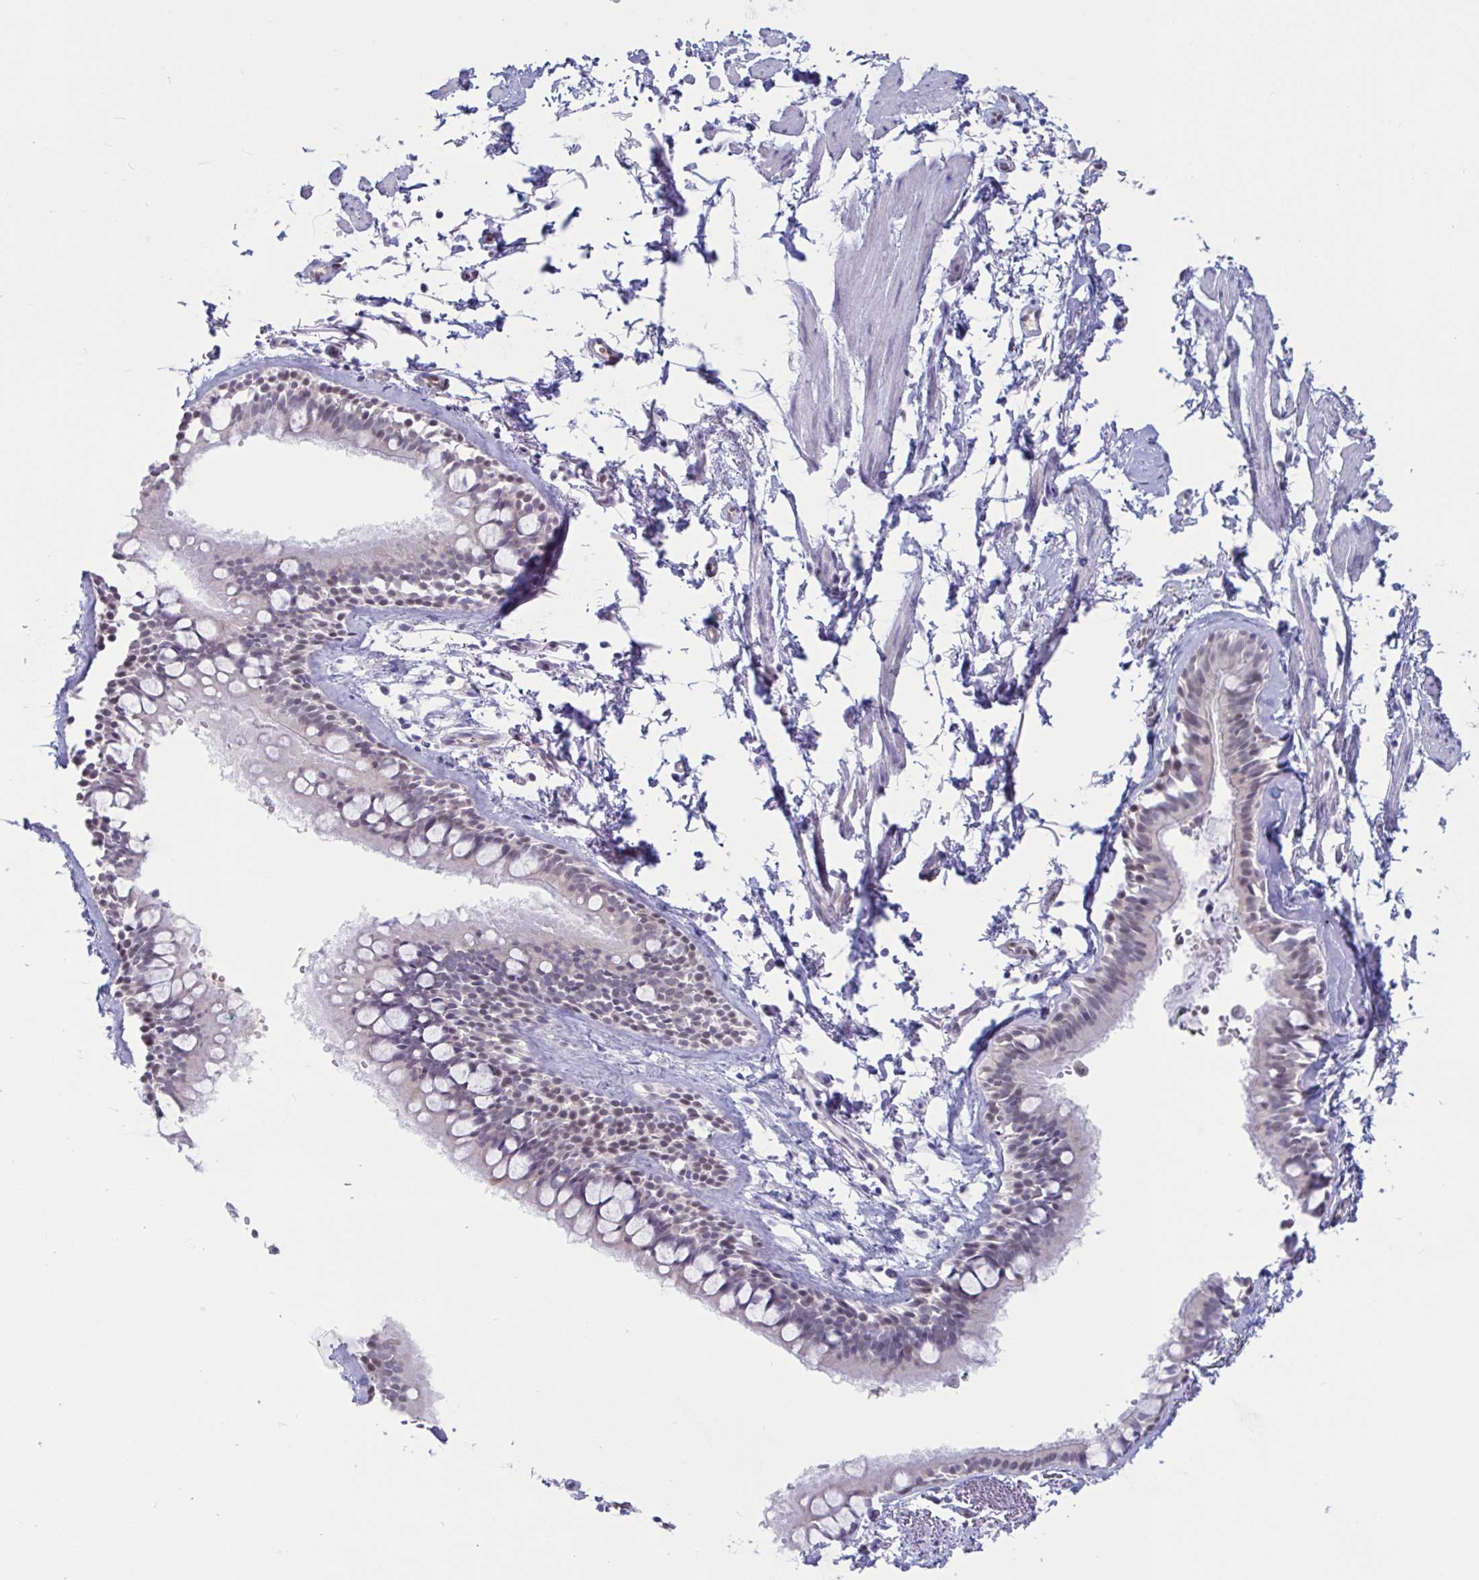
{"staining": {"intensity": "weak", "quantity": "<25%", "location": "nuclear"}, "tissue": "bronchus", "cell_type": "Respiratory epithelial cells", "image_type": "normal", "snomed": [{"axis": "morphology", "description": "Normal tissue, NOS"}, {"axis": "topography", "description": "Cartilage tissue"}, {"axis": "topography", "description": "Bronchus"}, {"axis": "topography", "description": "Peripheral nerve tissue"}], "caption": "DAB immunohistochemical staining of unremarkable bronchus reveals no significant staining in respiratory epithelial cells. (DAB (3,3'-diaminobenzidine) IHC, high magnification).", "gene": "TSN", "patient": {"sex": "female", "age": 59}}